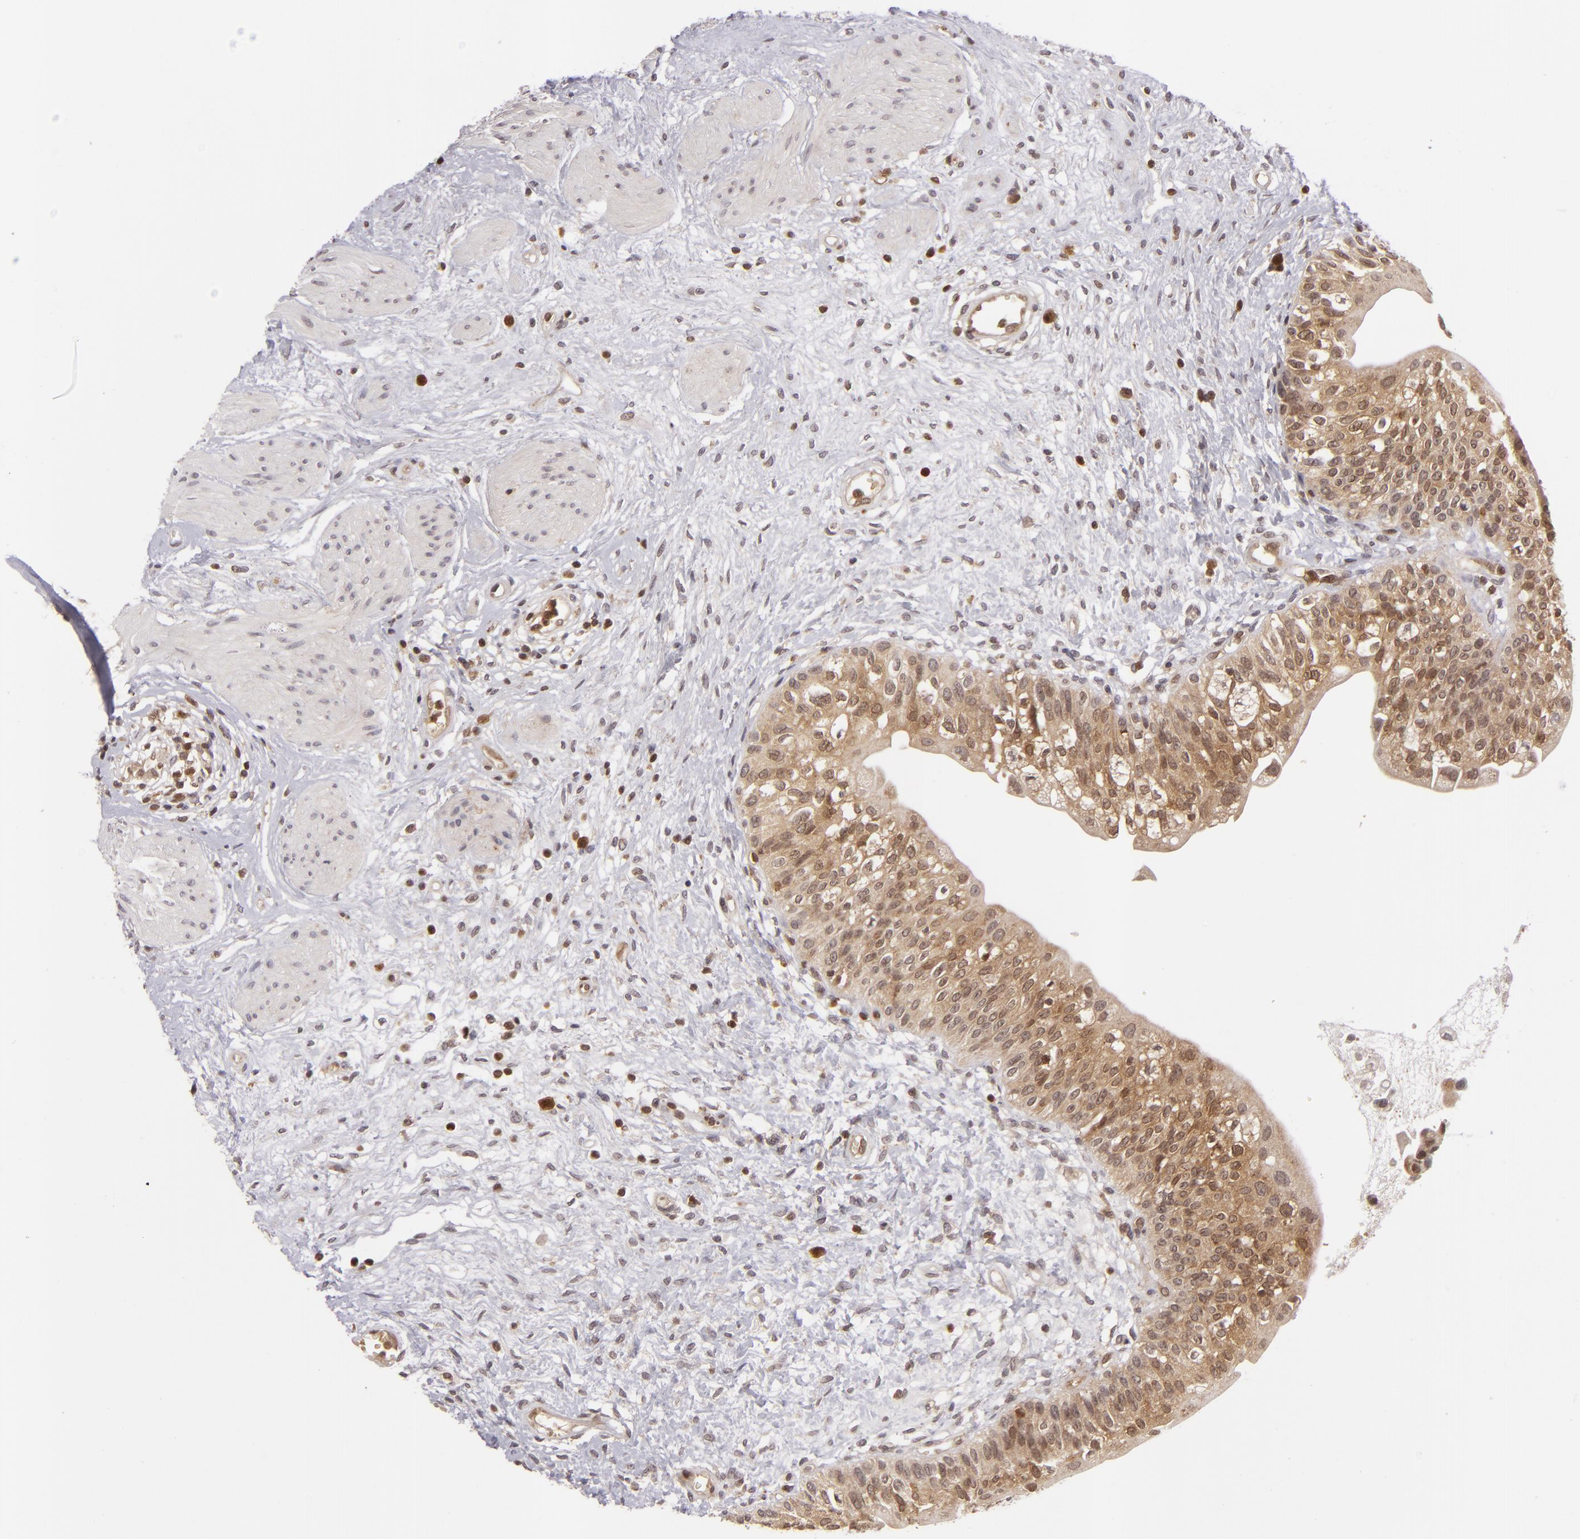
{"staining": {"intensity": "strong", "quantity": ">75%", "location": "cytoplasmic/membranous,nuclear"}, "tissue": "urinary bladder", "cell_type": "Urothelial cells", "image_type": "normal", "snomed": [{"axis": "morphology", "description": "Normal tissue, NOS"}, {"axis": "topography", "description": "Urinary bladder"}], "caption": "The immunohistochemical stain highlights strong cytoplasmic/membranous,nuclear expression in urothelial cells of benign urinary bladder.", "gene": "ZBTB33", "patient": {"sex": "female", "age": 55}}